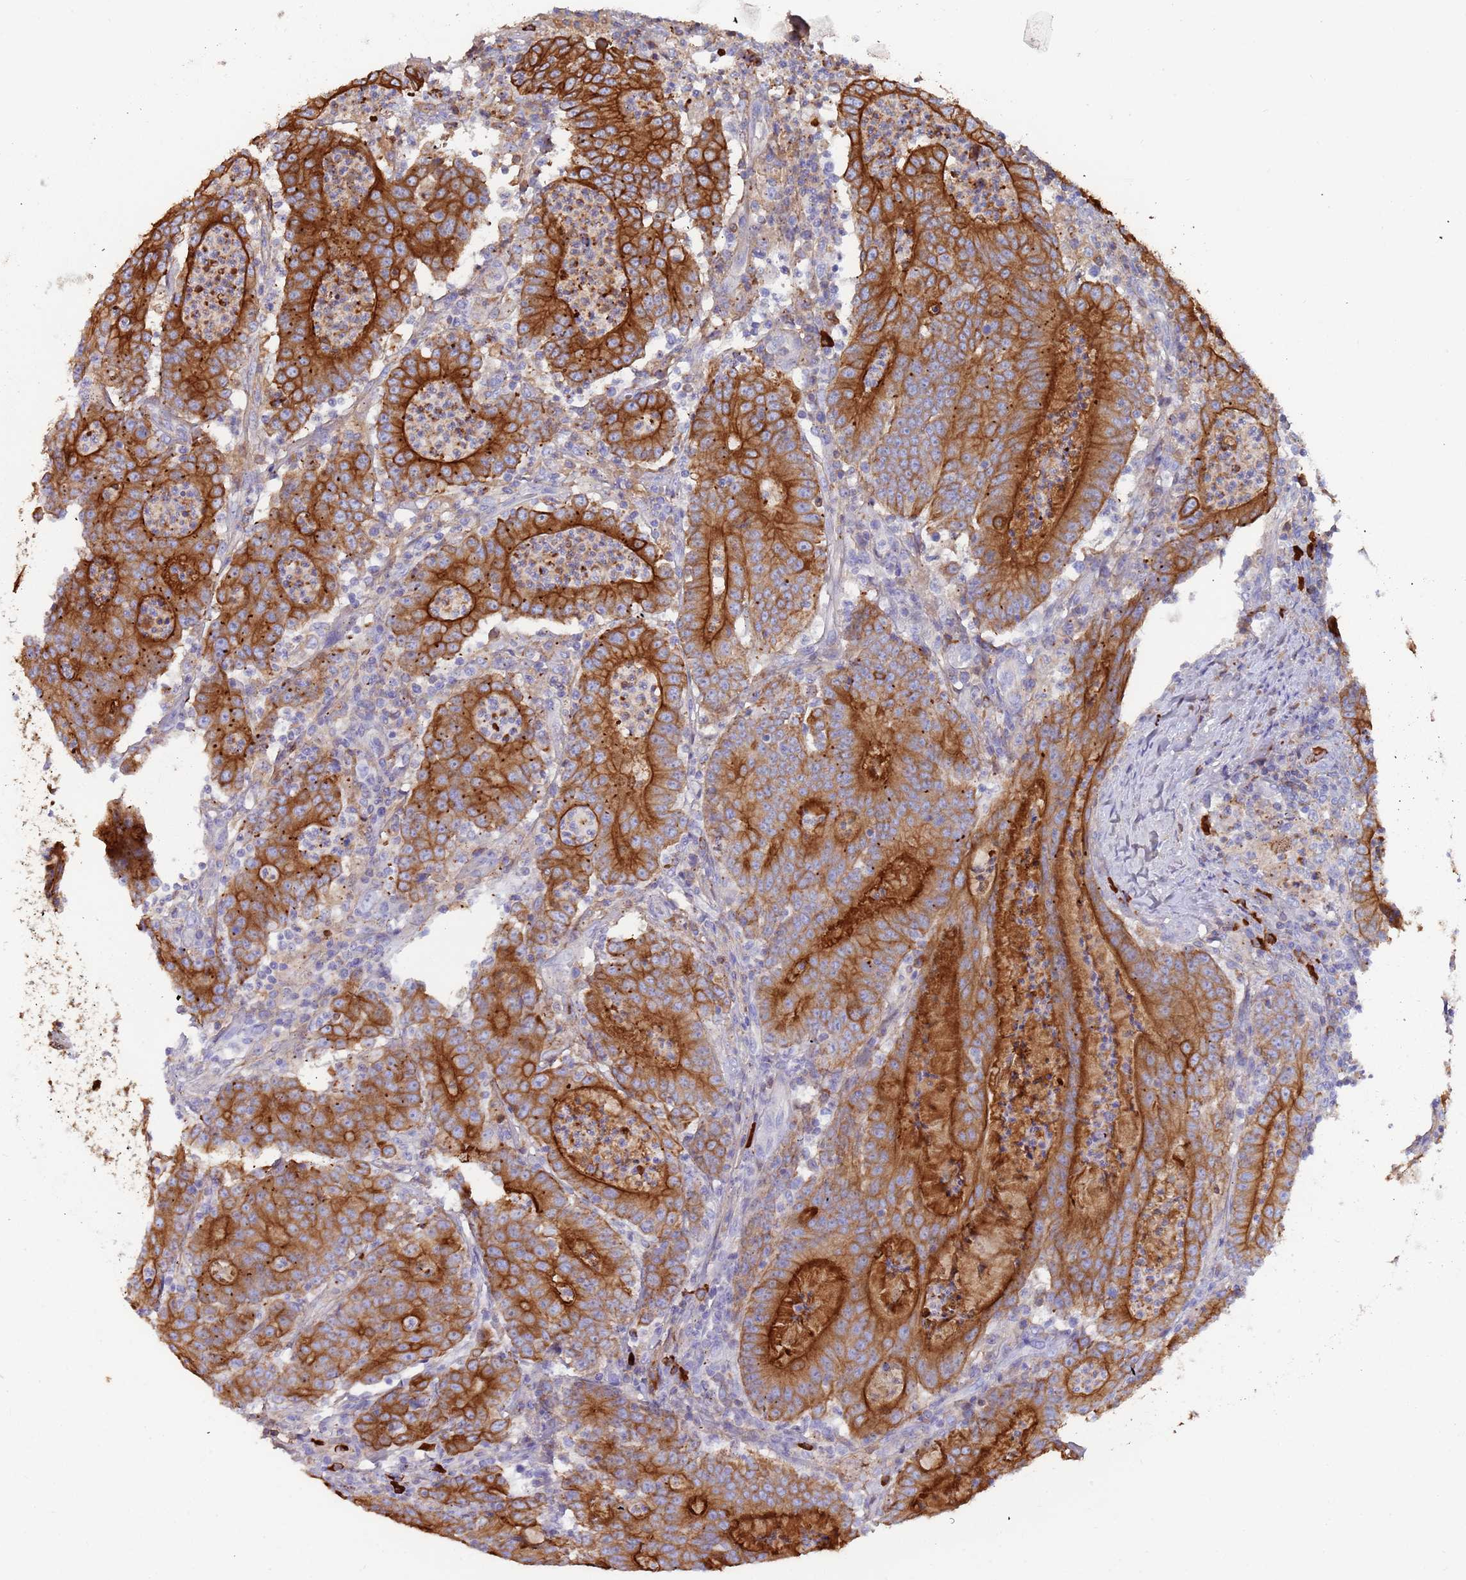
{"staining": {"intensity": "strong", "quantity": ">75%", "location": "cytoplasmic/membranous"}, "tissue": "colorectal cancer", "cell_type": "Tumor cells", "image_type": "cancer", "snomed": [{"axis": "morphology", "description": "Adenocarcinoma, NOS"}, {"axis": "topography", "description": "Colon"}], "caption": "A high-resolution image shows immunohistochemistry (IHC) staining of colorectal cancer, which shows strong cytoplasmic/membranous staining in approximately >75% of tumor cells.", "gene": "CYSLTR2", "patient": {"sex": "male", "age": 83}}